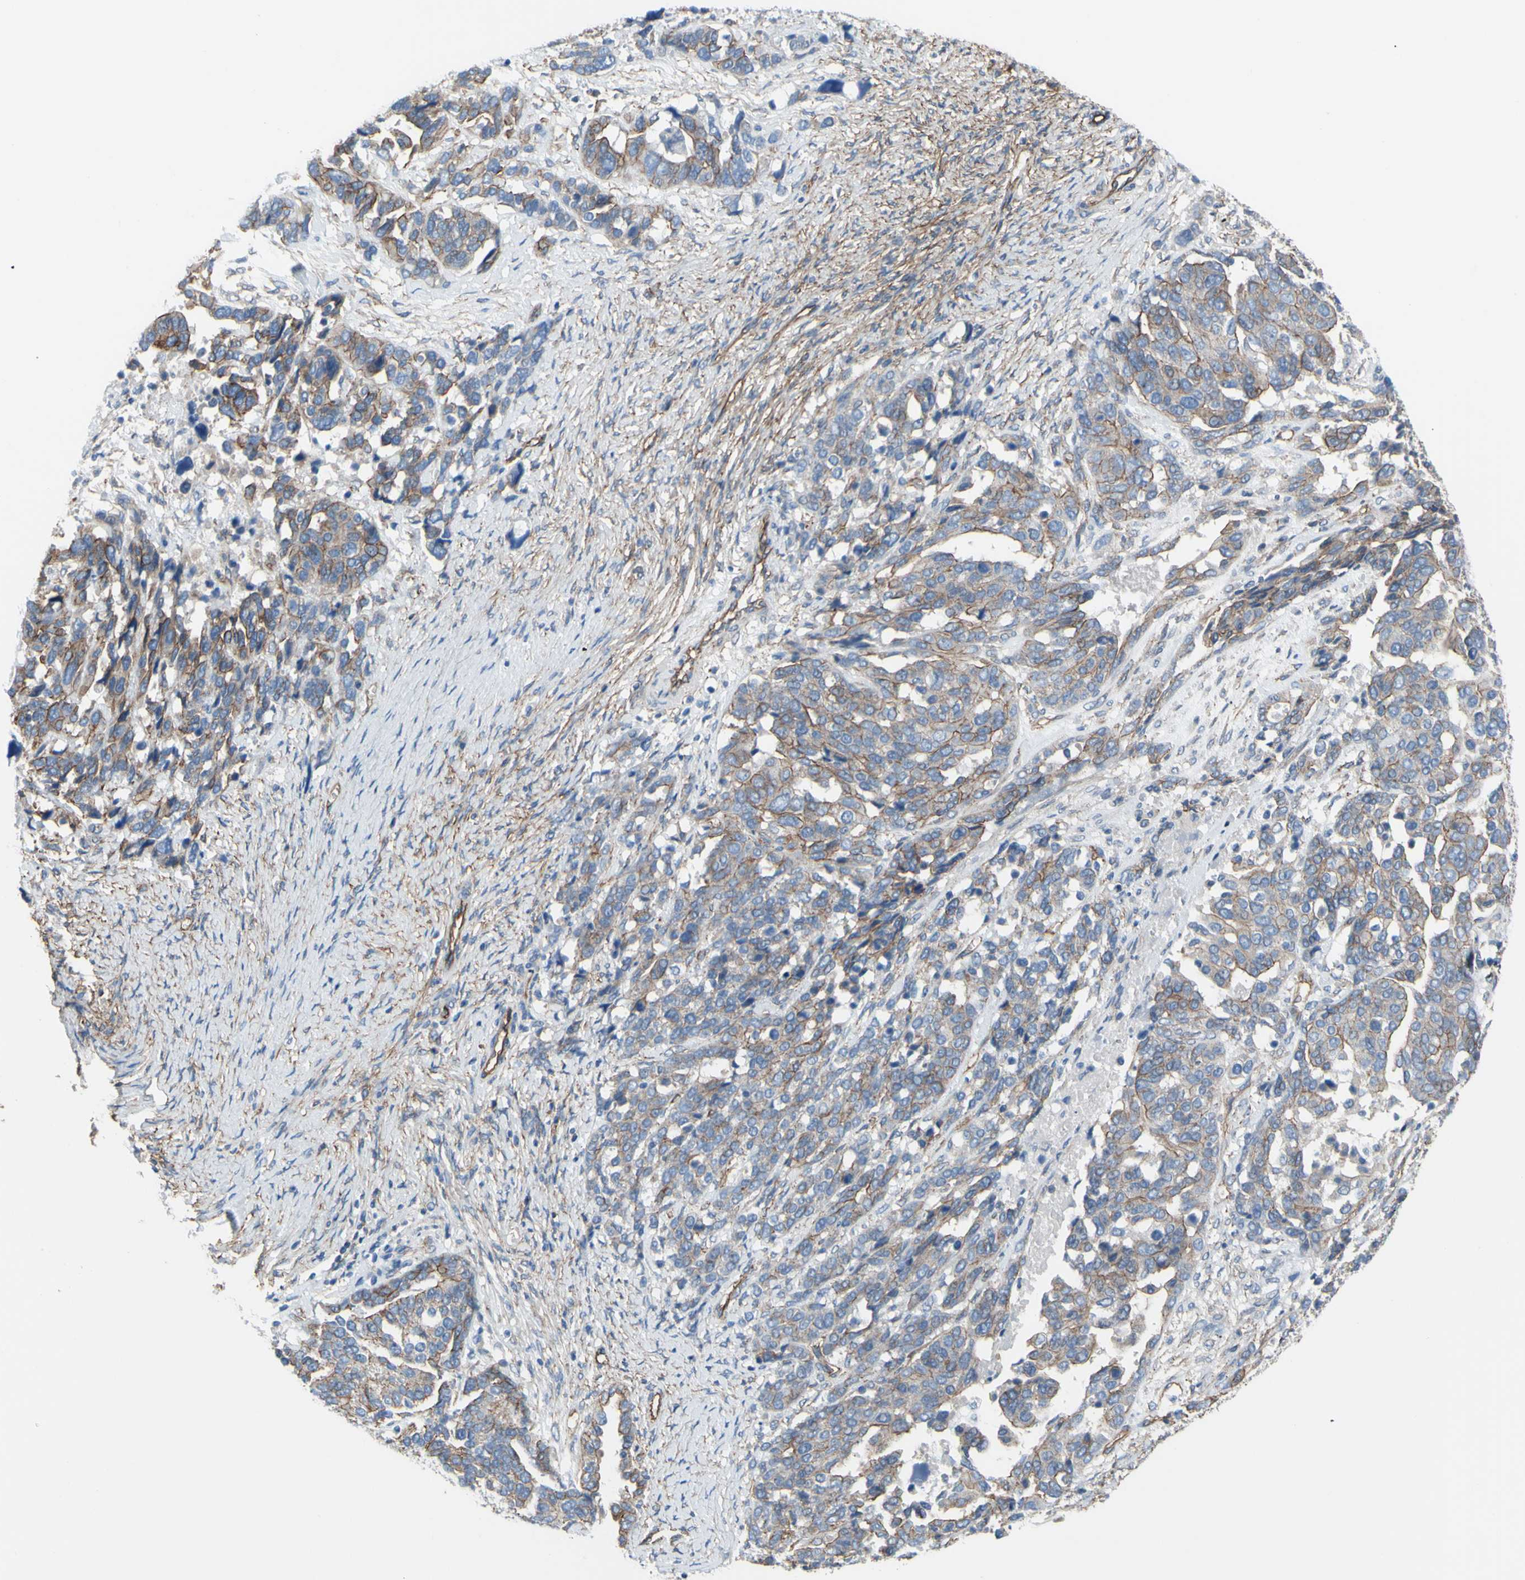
{"staining": {"intensity": "moderate", "quantity": ">75%", "location": "cytoplasmic/membranous"}, "tissue": "ovarian cancer", "cell_type": "Tumor cells", "image_type": "cancer", "snomed": [{"axis": "morphology", "description": "Cystadenocarcinoma, serous, NOS"}, {"axis": "topography", "description": "Ovary"}], "caption": "Moderate cytoplasmic/membranous protein positivity is appreciated in about >75% of tumor cells in ovarian serous cystadenocarcinoma.", "gene": "TPBG", "patient": {"sex": "female", "age": 44}}